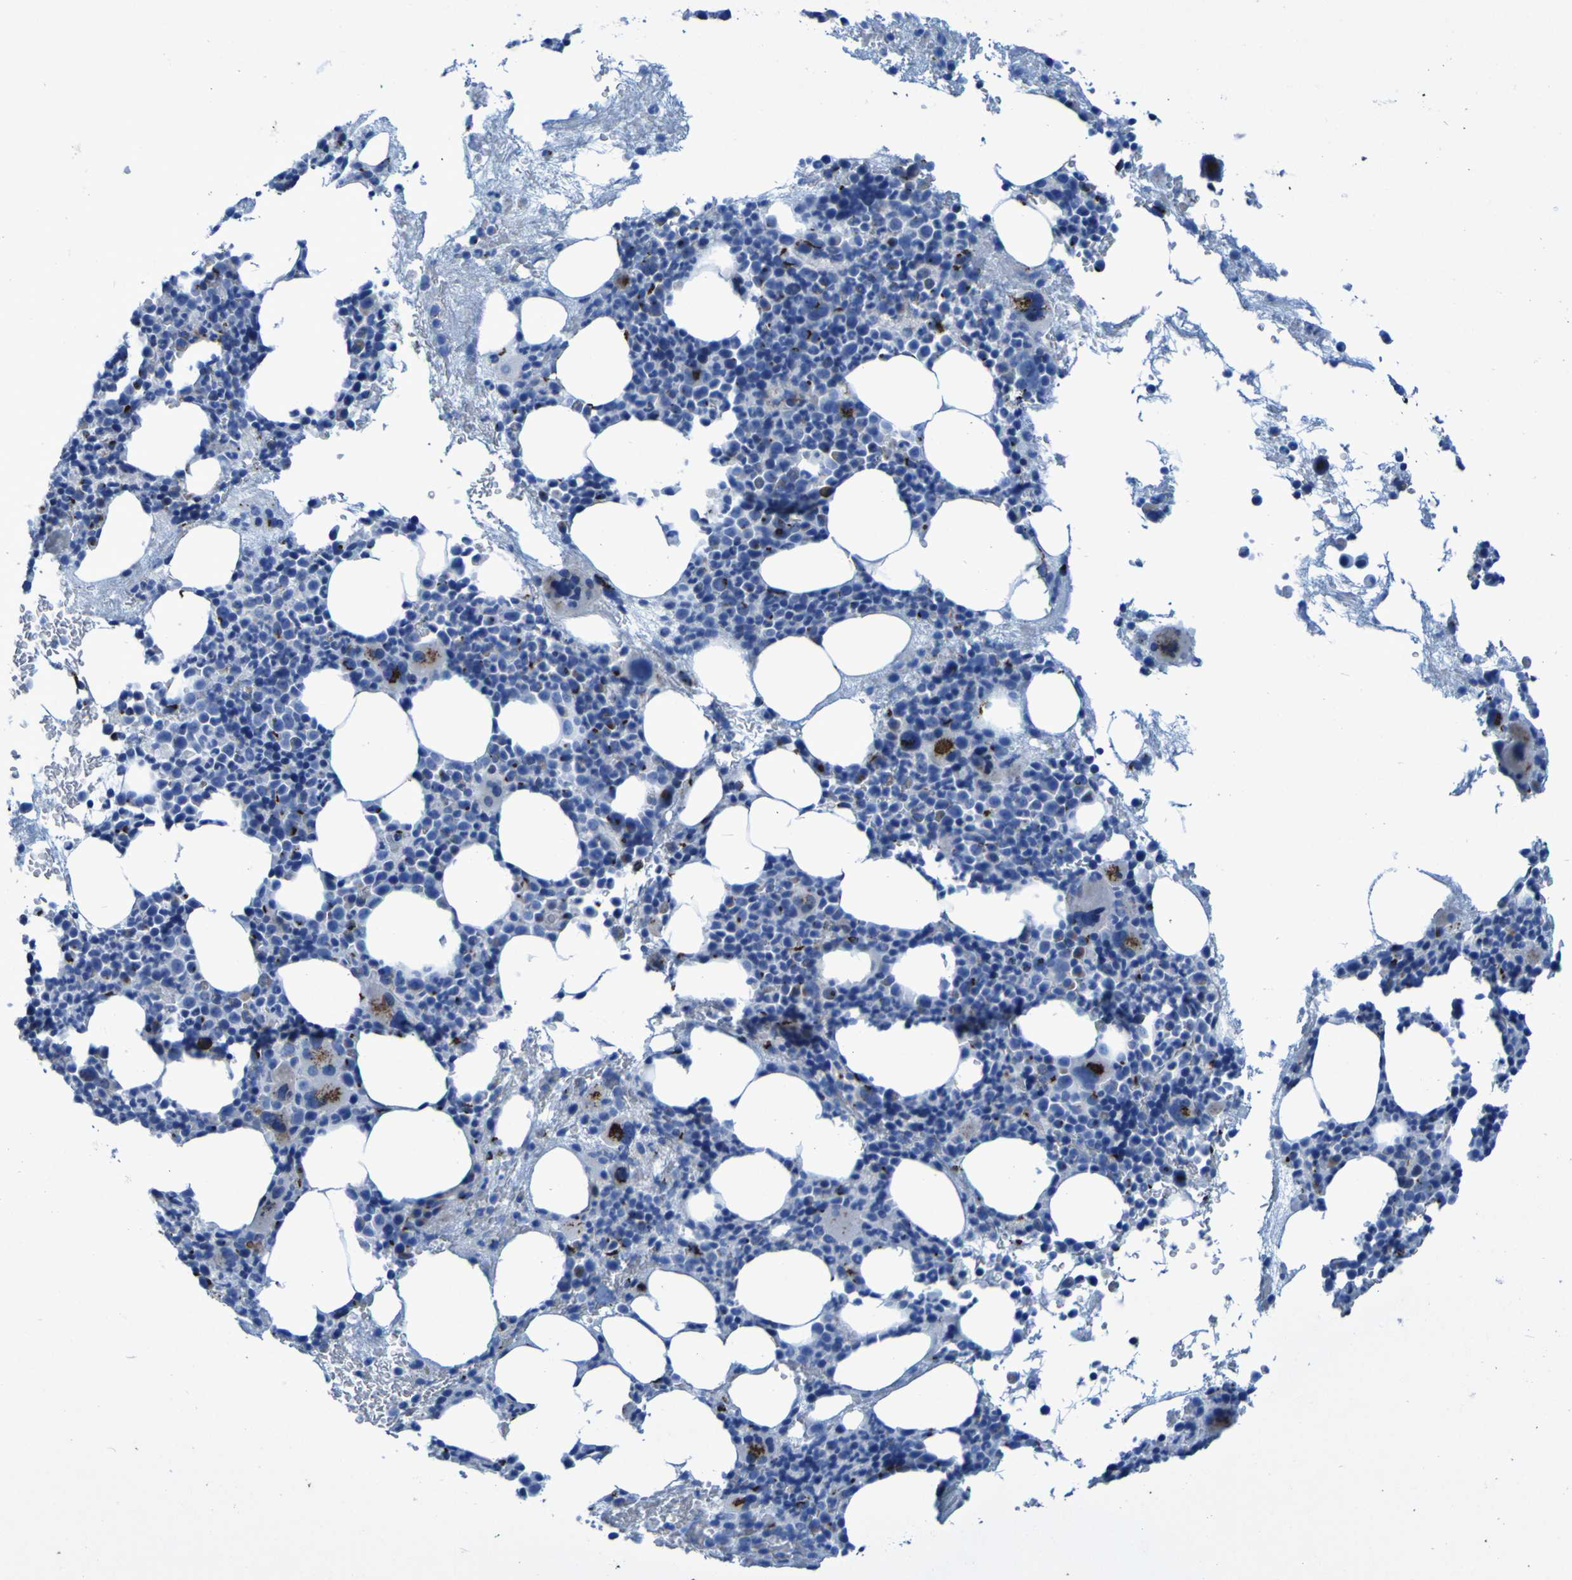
{"staining": {"intensity": "strong", "quantity": "<25%", "location": "cytoplasmic/membranous"}, "tissue": "bone marrow", "cell_type": "Hematopoietic cells", "image_type": "normal", "snomed": [{"axis": "morphology", "description": "Normal tissue, NOS"}, {"axis": "morphology", "description": "Inflammation, NOS"}, {"axis": "topography", "description": "Bone marrow"}], "caption": "Hematopoietic cells demonstrate medium levels of strong cytoplasmic/membranous expression in approximately <25% of cells in normal human bone marrow.", "gene": "GOLM1", "patient": {"sex": "male", "age": 73}}